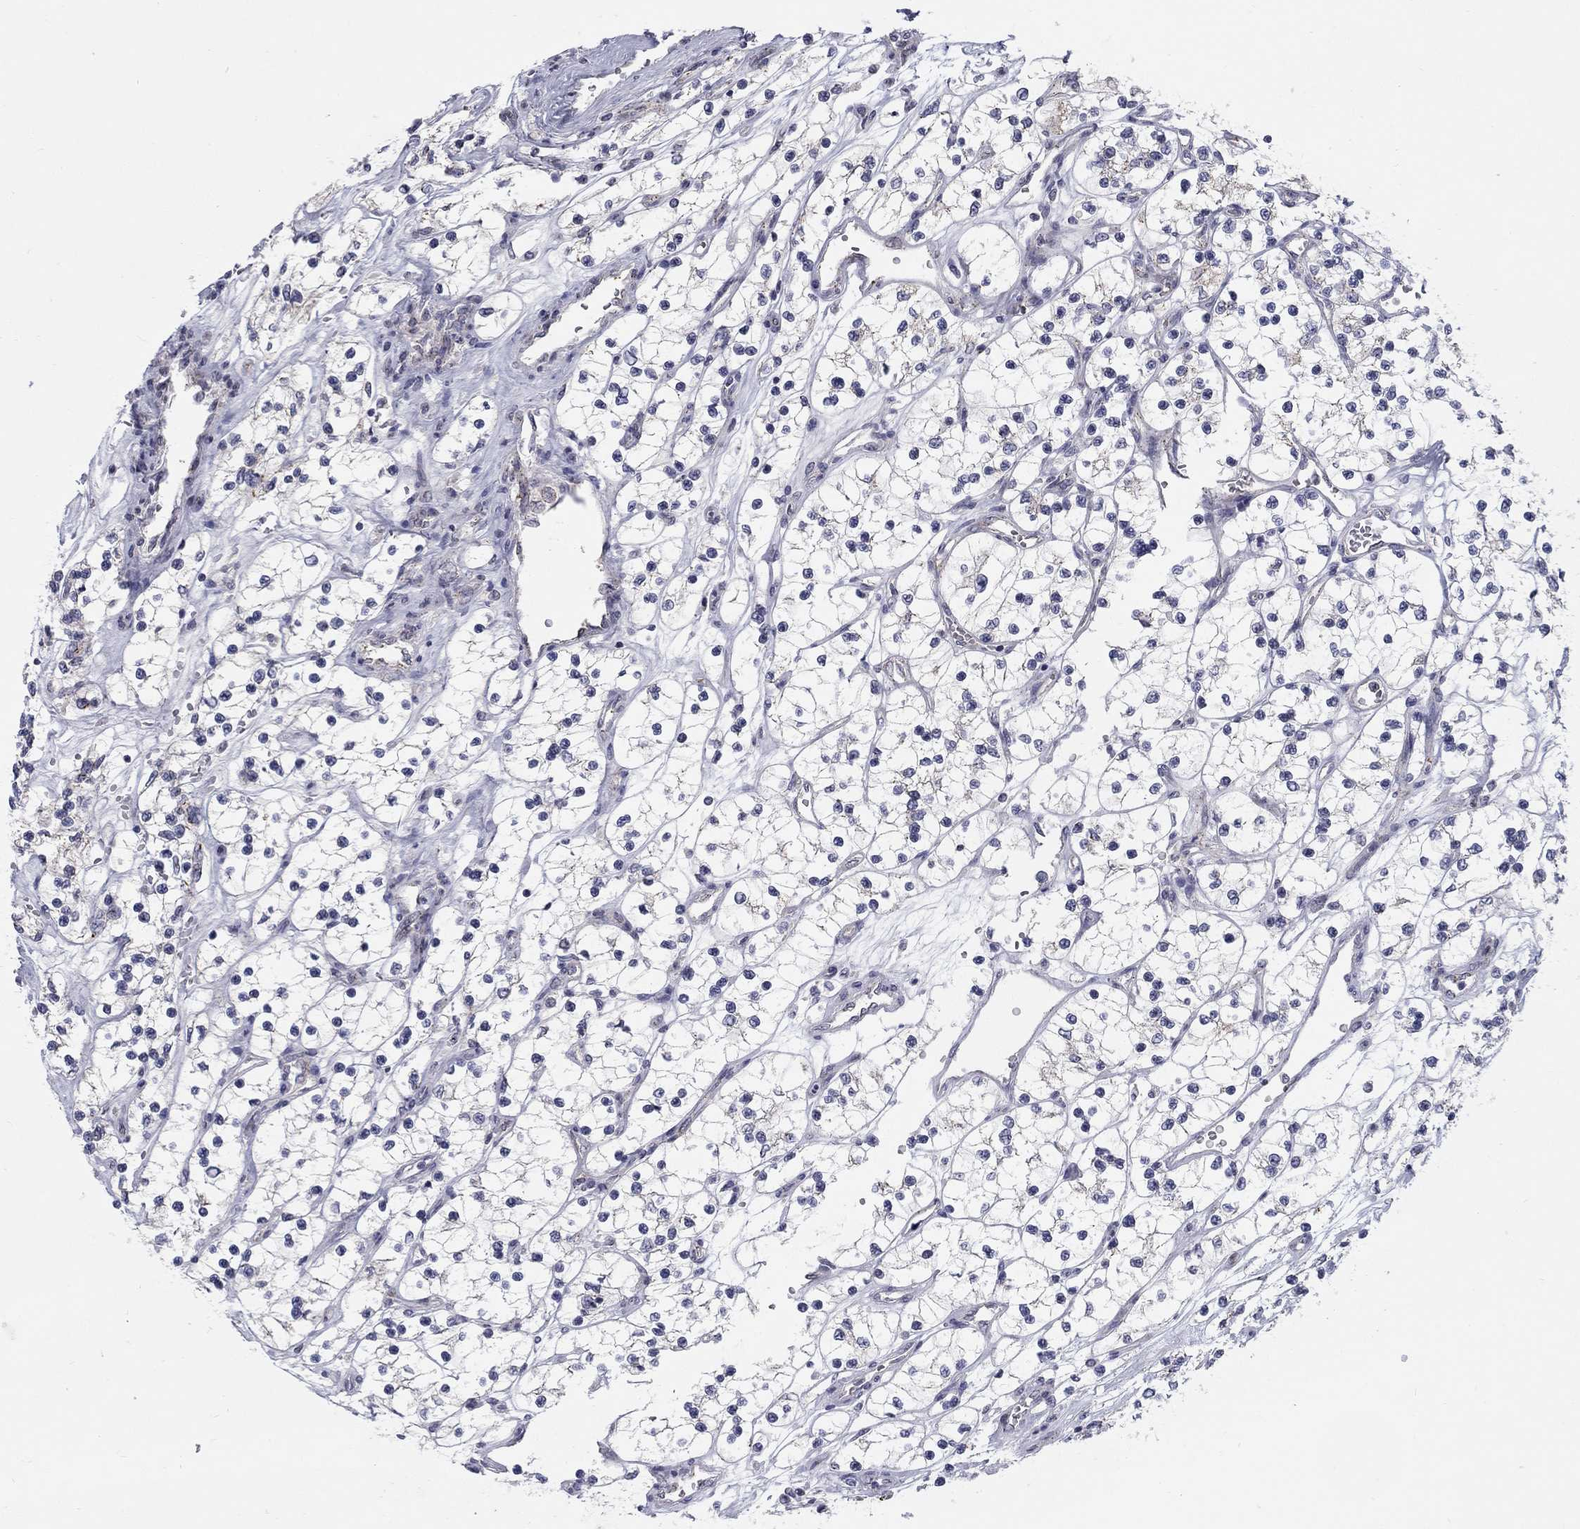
{"staining": {"intensity": "negative", "quantity": "none", "location": "none"}, "tissue": "renal cancer", "cell_type": "Tumor cells", "image_type": "cancer", "snomed": [{"axis": "morphology", "description": "Adenocarcinoma, NOS"}, {"axis": "topography", "description": "Kidney"}], "caption": "Protein analysis of renal cancer reveals no significant expression in tumor cells.", "gene": "PANK3", "patient": {"sex": "female", "age": 69}}